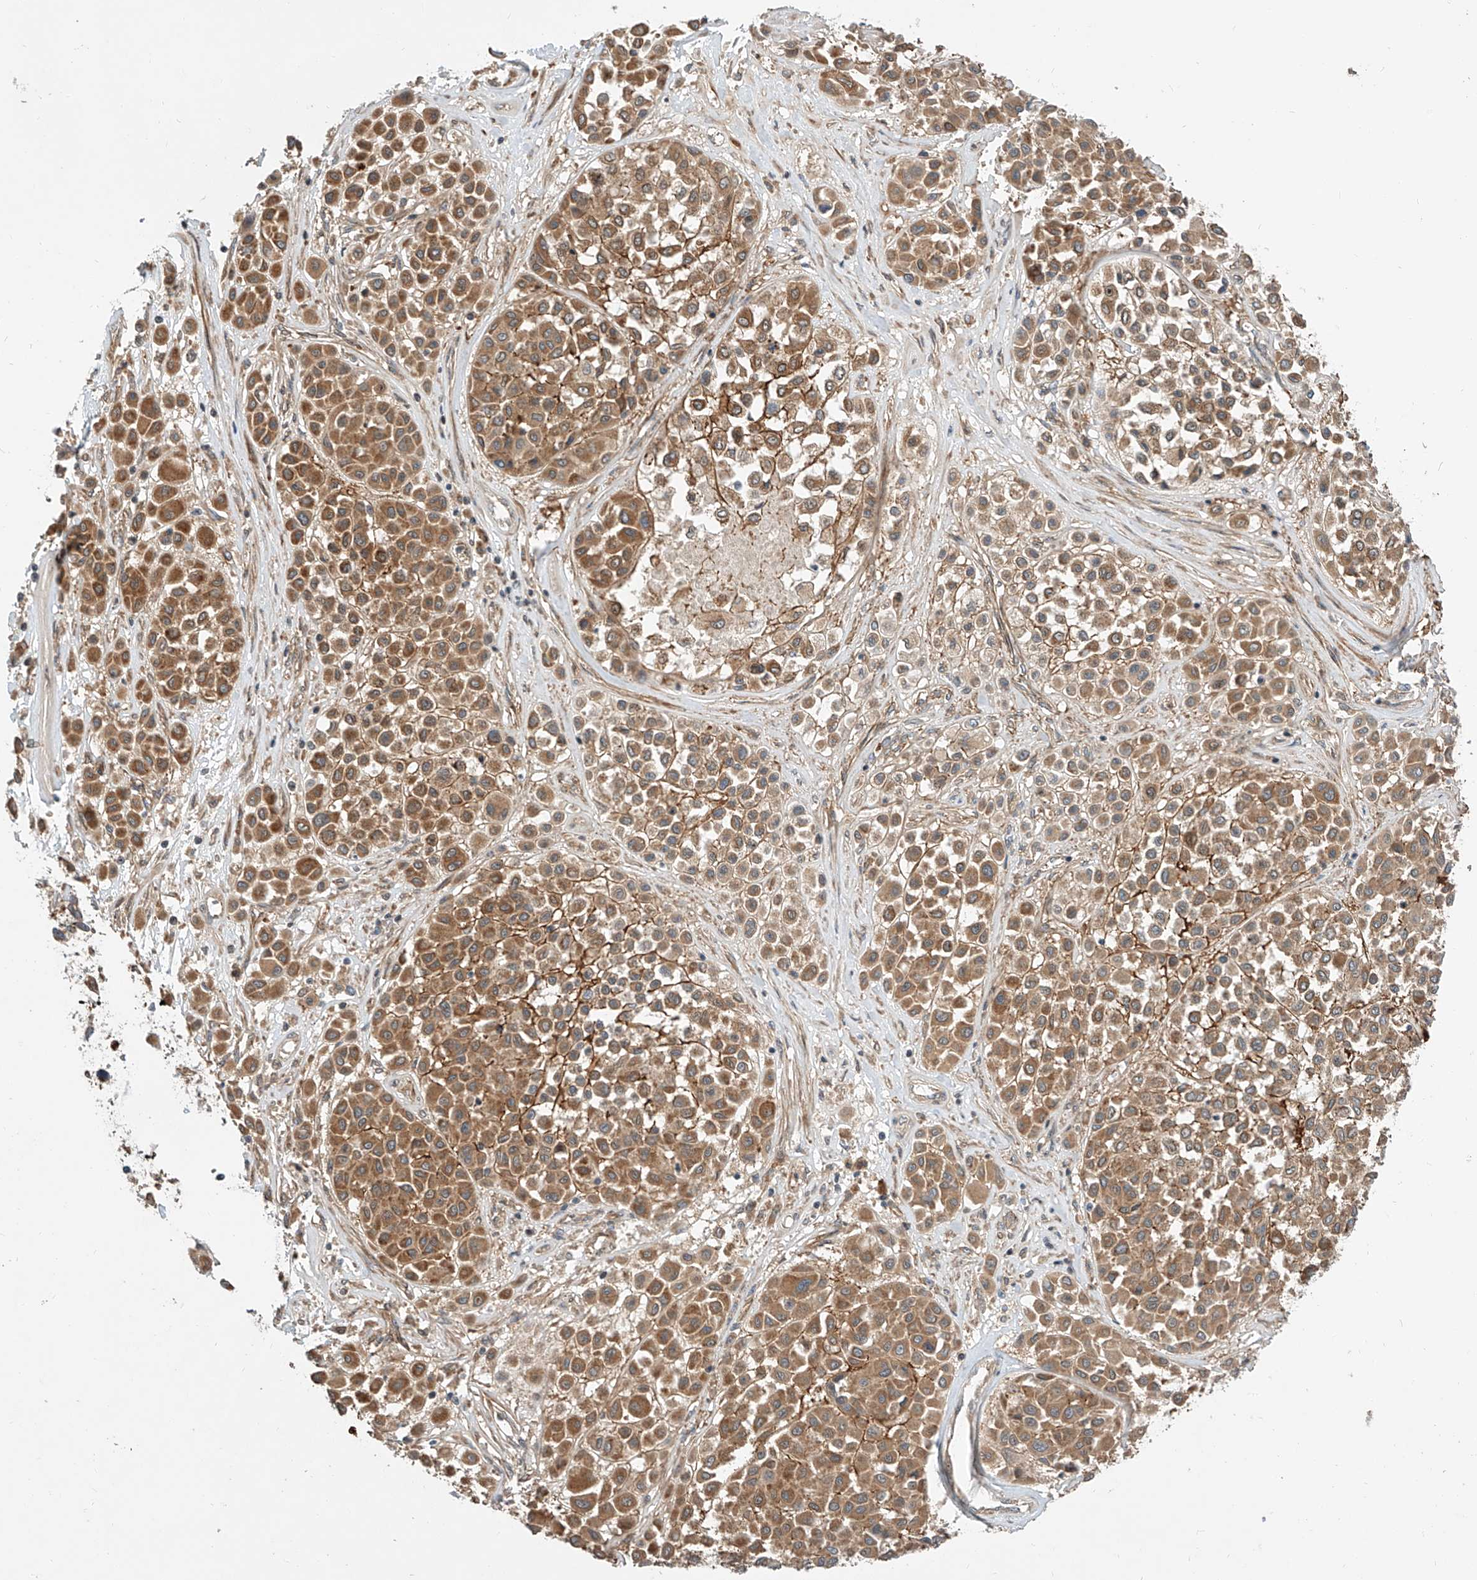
{"staining": {"intensity": "strong", "quantity": ">75%", "location": "cytoplasmic/membranous"}, "tissue": "melanoma", "cell_type": "Tumor cells", "image_type": "cancer", "snomed": [{"axis": "morphology", "description": "Malignant melanoma, Metastatic site"}, {"axis": "topography", "description": "Soft tissue"}], "caption": "Immunohistochemistry histopathology image of neoplastic tissue: melanoma stained using IHC demonstrates high levels of strong protein expression localized specifically in the cytoplasmic/membranous of tumor cells, appearing as a cytoplasmic/membranous brown color.", "gene": "CPAMD8", "patient": {"sex": "male", "age": 41}}